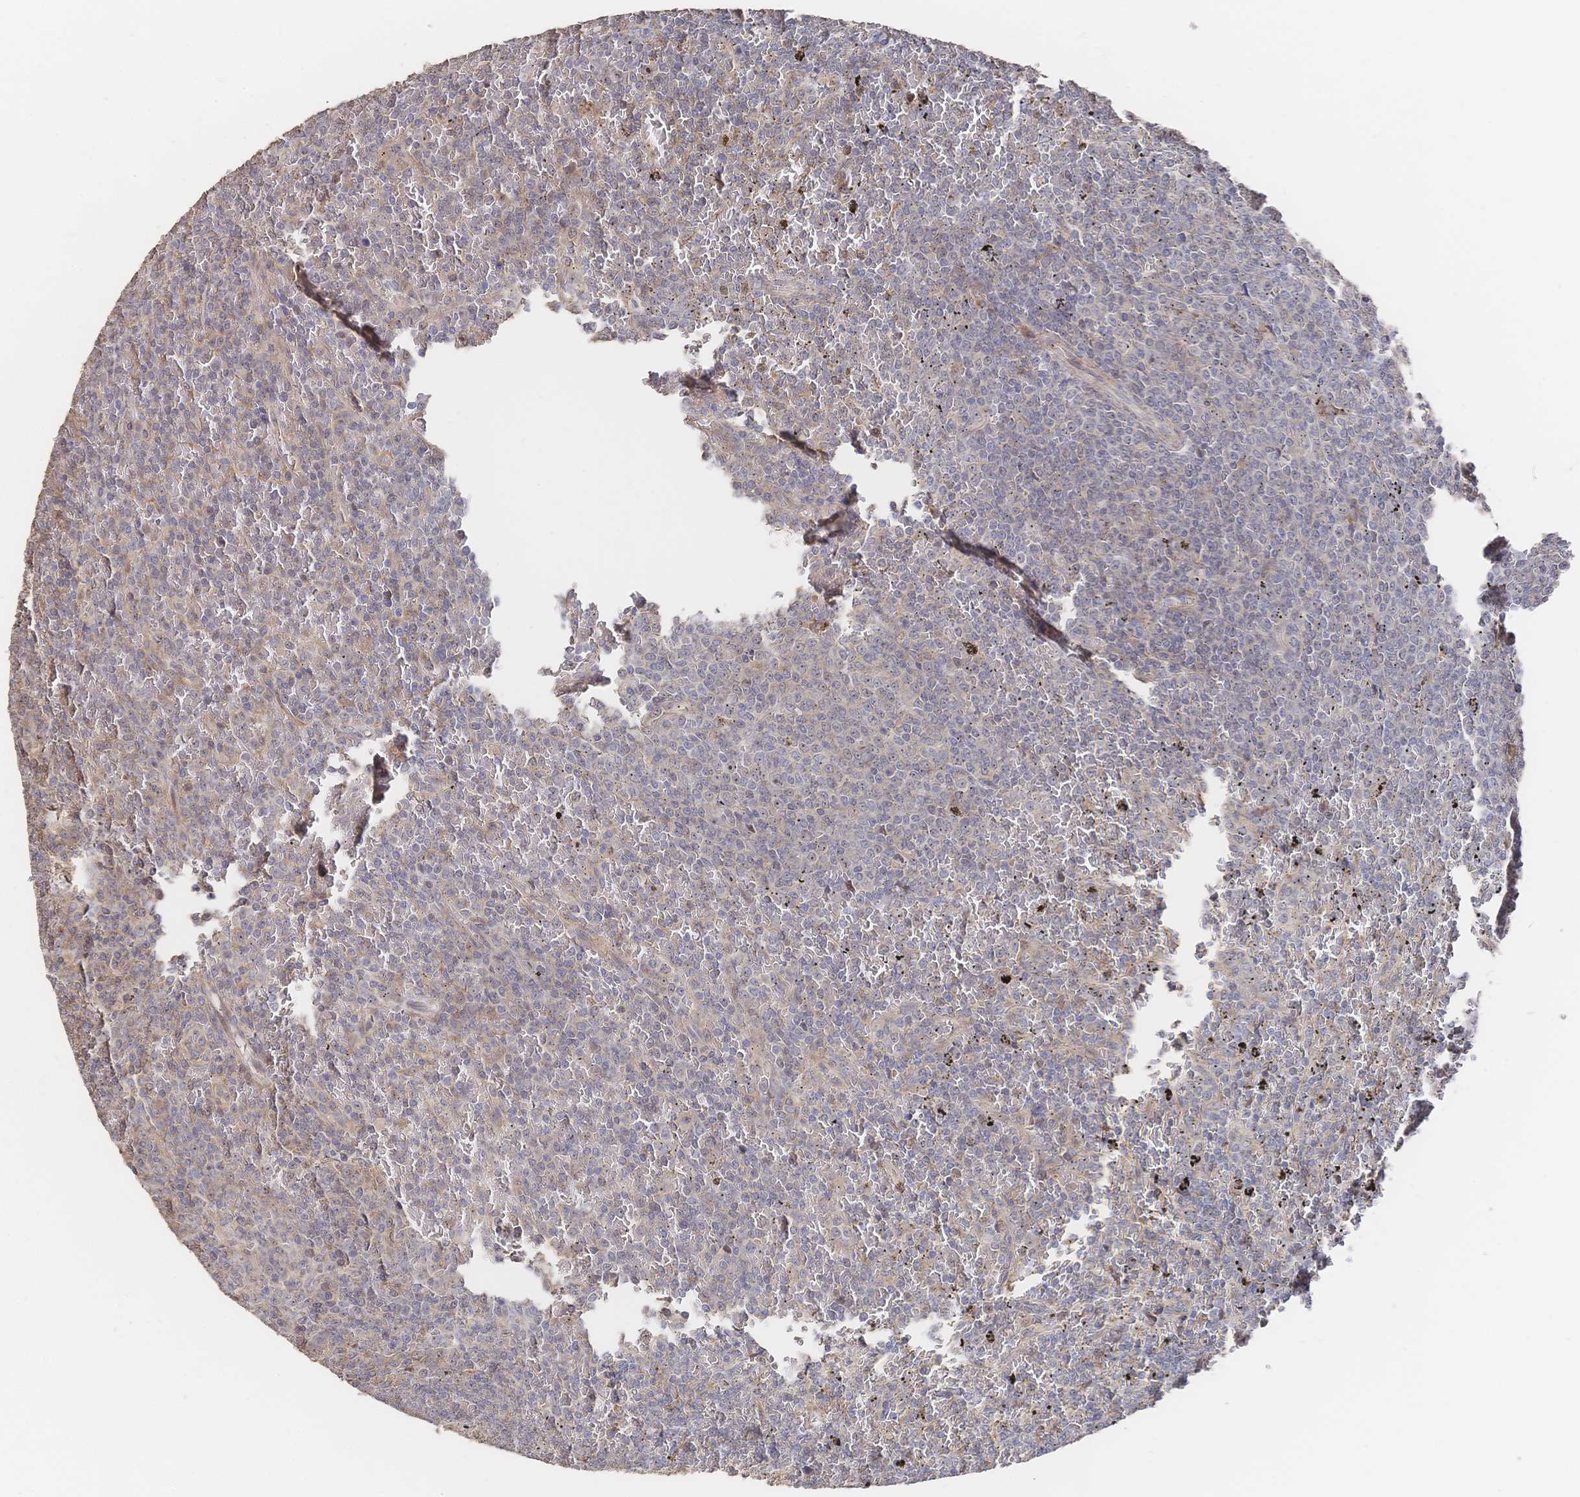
{"staining": {"intensity": "negative", "quantity": "none", "location": "none"}, "tissue": "lymphoma", "cell_type": "Tumor cells", "image_type": "cancer", "snomed": [{"axis": "morphology", "description": "Malignant lymphoma, non-Hodgkin's type, Low grade"}, {"axis": "topography", "description": "Spleen"}], "caption": "Tumor cells show no significant expression in lymphoma.", "gene": "DNAJA4", "patient": {"sex": "female", "age": 77}}